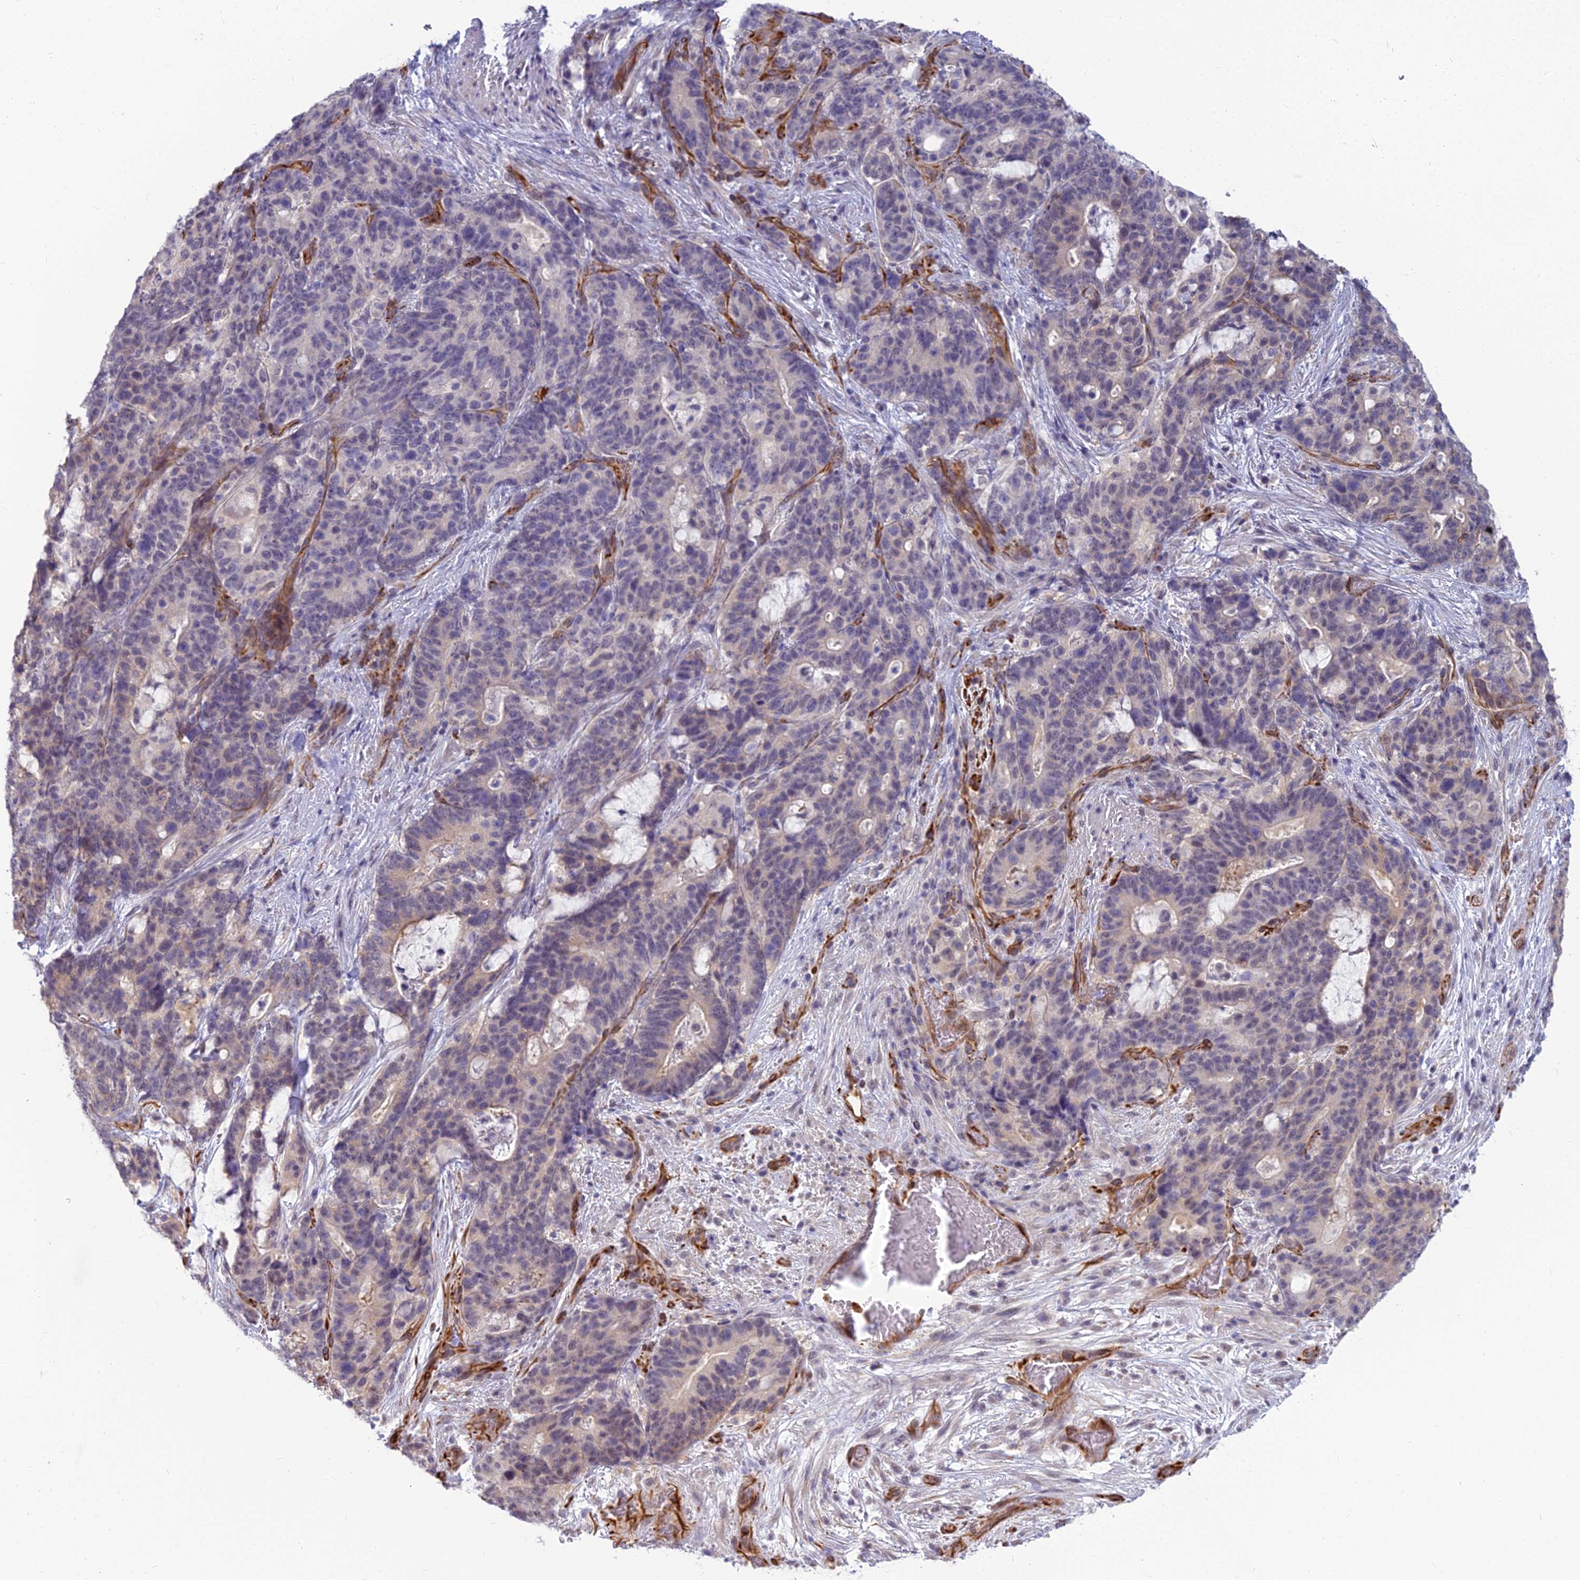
{"staining": {"intensity": "weak", "quantity": "<25%", "location": "cytoplasmic/membranous"}, "tissue": "stomach cancer", "cell_type": "Tumor cells", "image_type": "cancer", "snomed": [{"axis": "morphology", "description": "Normal tissue, NOS"}, {"axis": "morphology", "description": "Adenocarcinoma, NOS"}, {"axis": "topography", "description": "Stomach"}], "caption": "Tumor cells show no significant protein staining in adenocarcinoma (stomach).", "gene": "RGL3", "patient": {"sex": "female", "age": 64}}